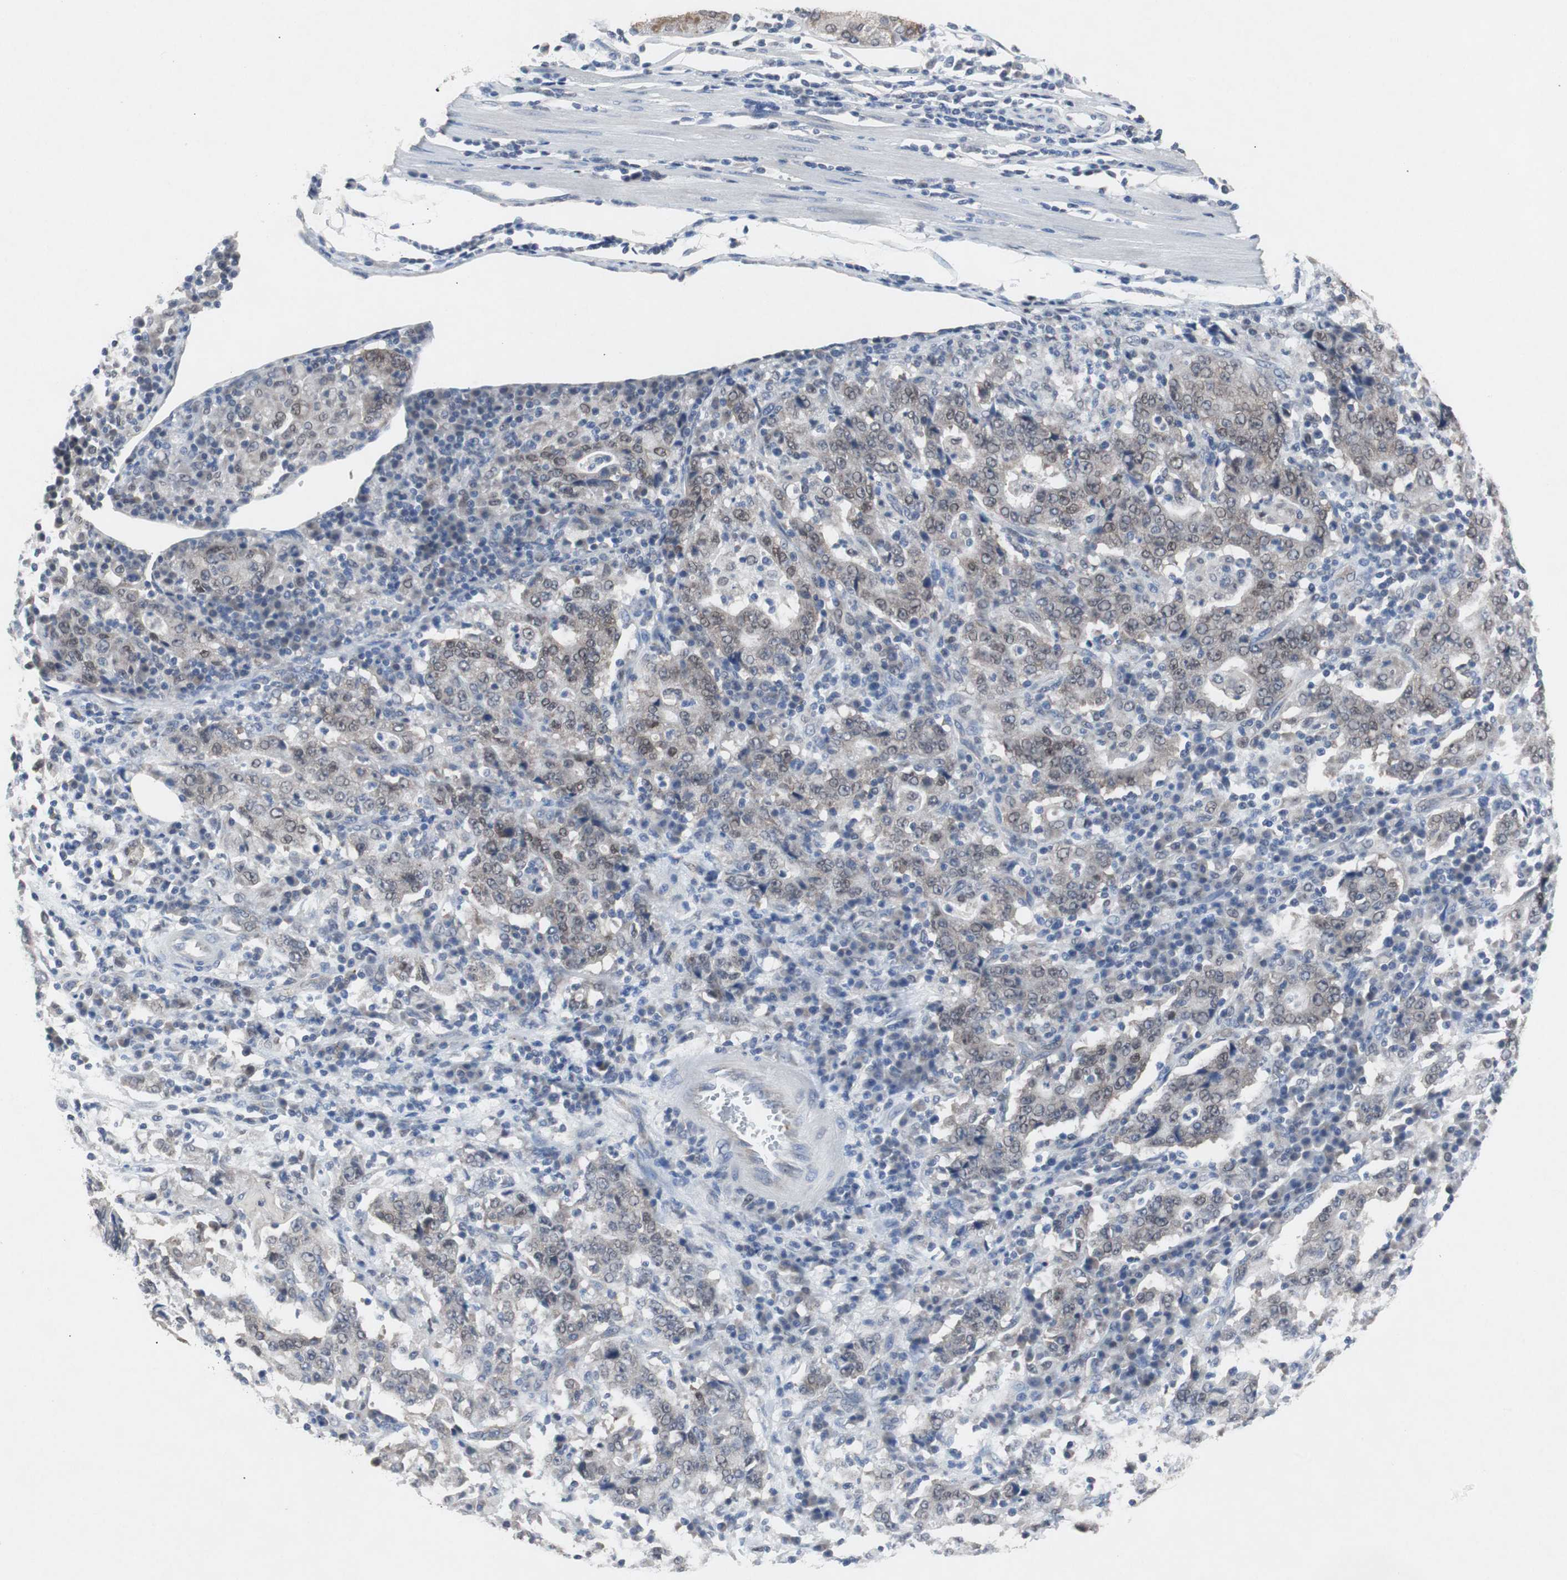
{"staining": {"intensity": "weak", "quantity": "25%-75%", "location": "cytoplasmic/membranous,nuclear"}, "tissue": "stomach cancer", "cell_type": "Tumor cells", "image_type": "cancer", "snomed": [{"axis": "morphology", "description": "Normal tissue, NOS"}, {"axis": "morphology", "description": "Adenocarcinoma, NOS"}, {"axis": "topography", "description": "Stomach, upper"}, {"axis": "topography", "description": "Stomach"}], "caption": "IHC of stomach cancer (adenocarcinoma) exhibits low levels of weak cytoplasmic/membranous and nuclear staining in approximately 25%-75% of tumor cells.", "gene": "RBM47", "patient": {"sex": "male", "age": 59}}